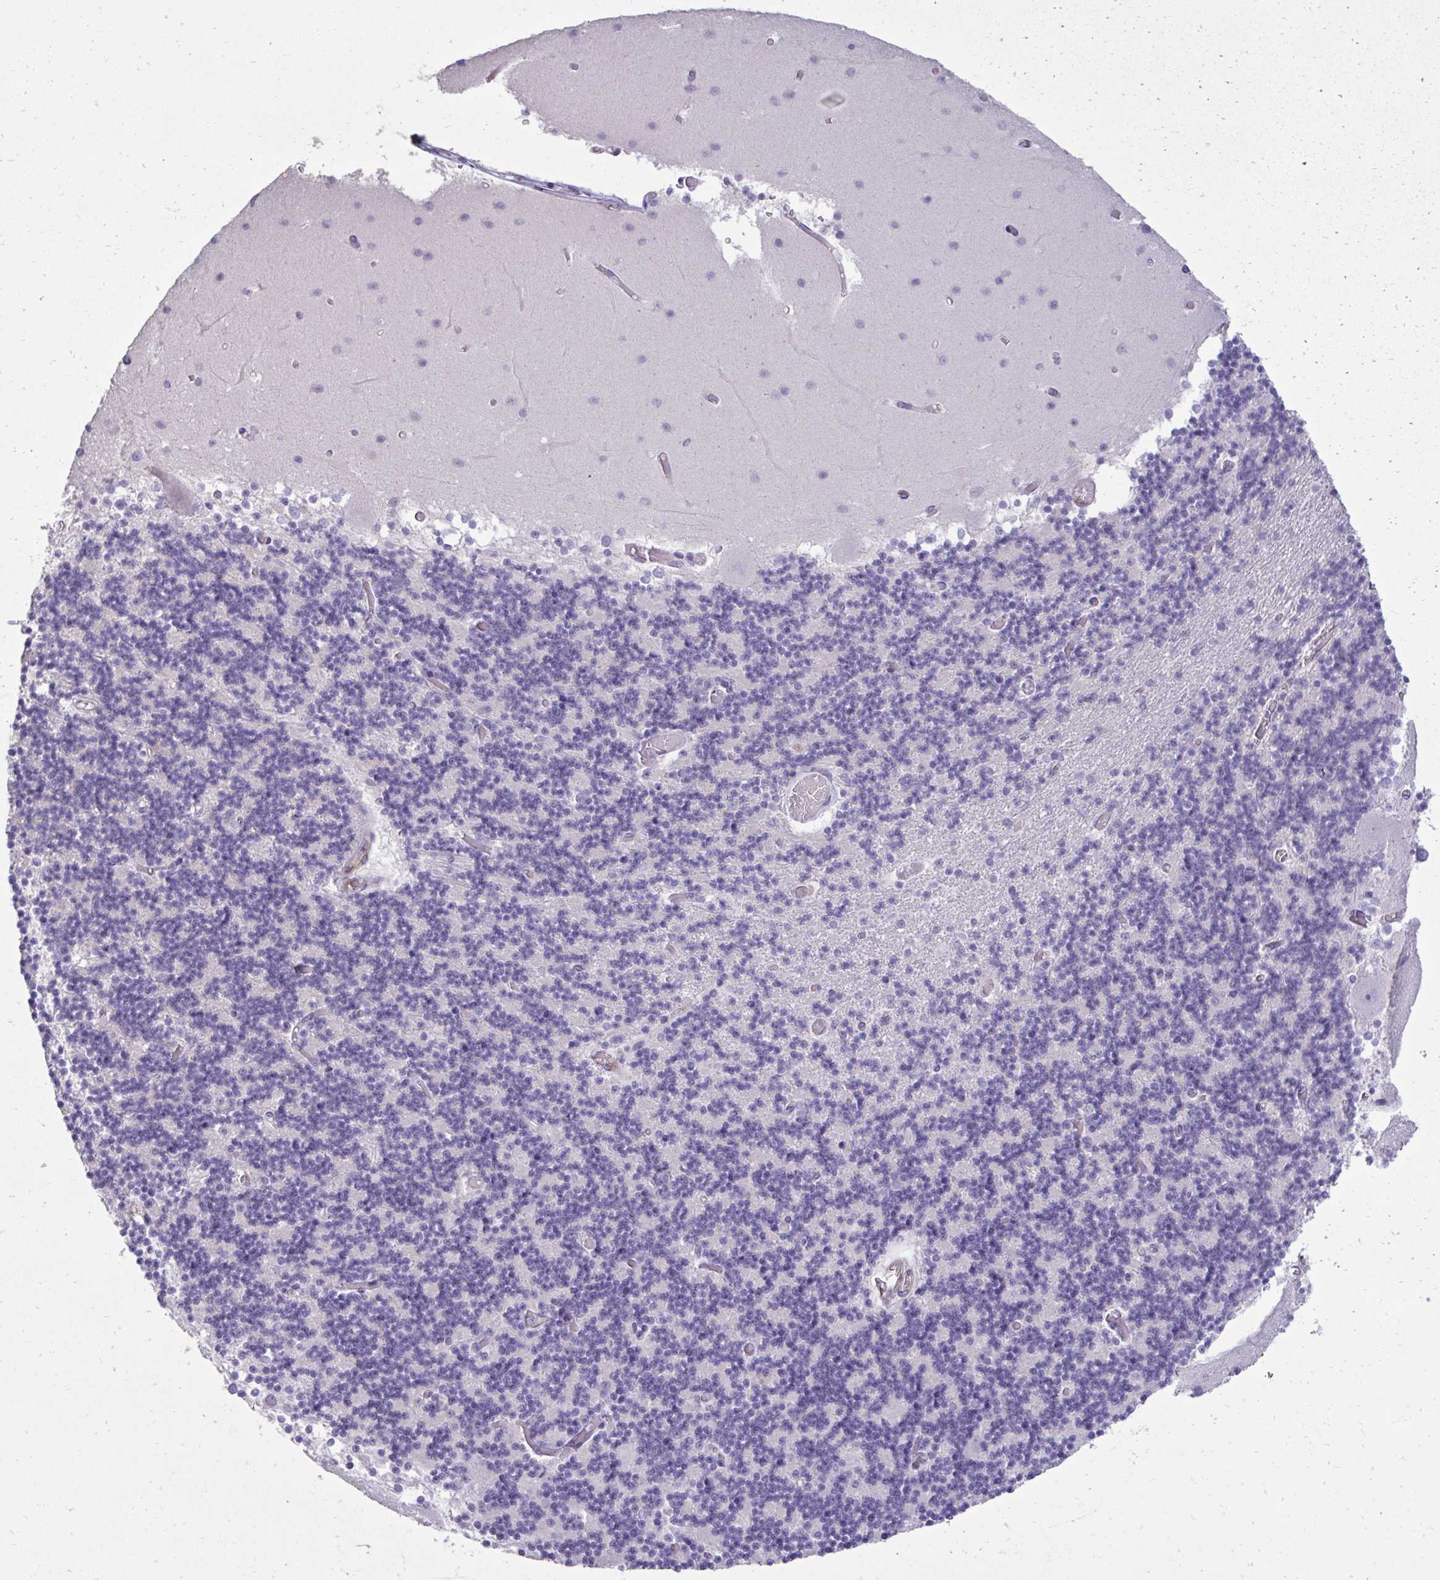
{"staining": {"intensity": "negative", "quantity": "none", "location": "none"}, "tissue": "cerebellum", "cell_type": "Cells in granular layer", "image_type": "normal", "snomed": [{"axis": "morphology", "description": "Normal tissue, NOS"}, {"axis": "topography", "description": "Cerebellum"}], "caption": "Immunohistochemistry (IHC) of unremarkable cerebellum exhibits no expression in cells in granular layer. (Stains: DAB (3,3'-diaminobenzidine) immunohistochemistry (IHC) with hematoxylin counter stain, Microscopy: brightfield microscopy at high magnification).", "gene": "SLC30A3", "patient": {"sex": "female", "age": 28}}